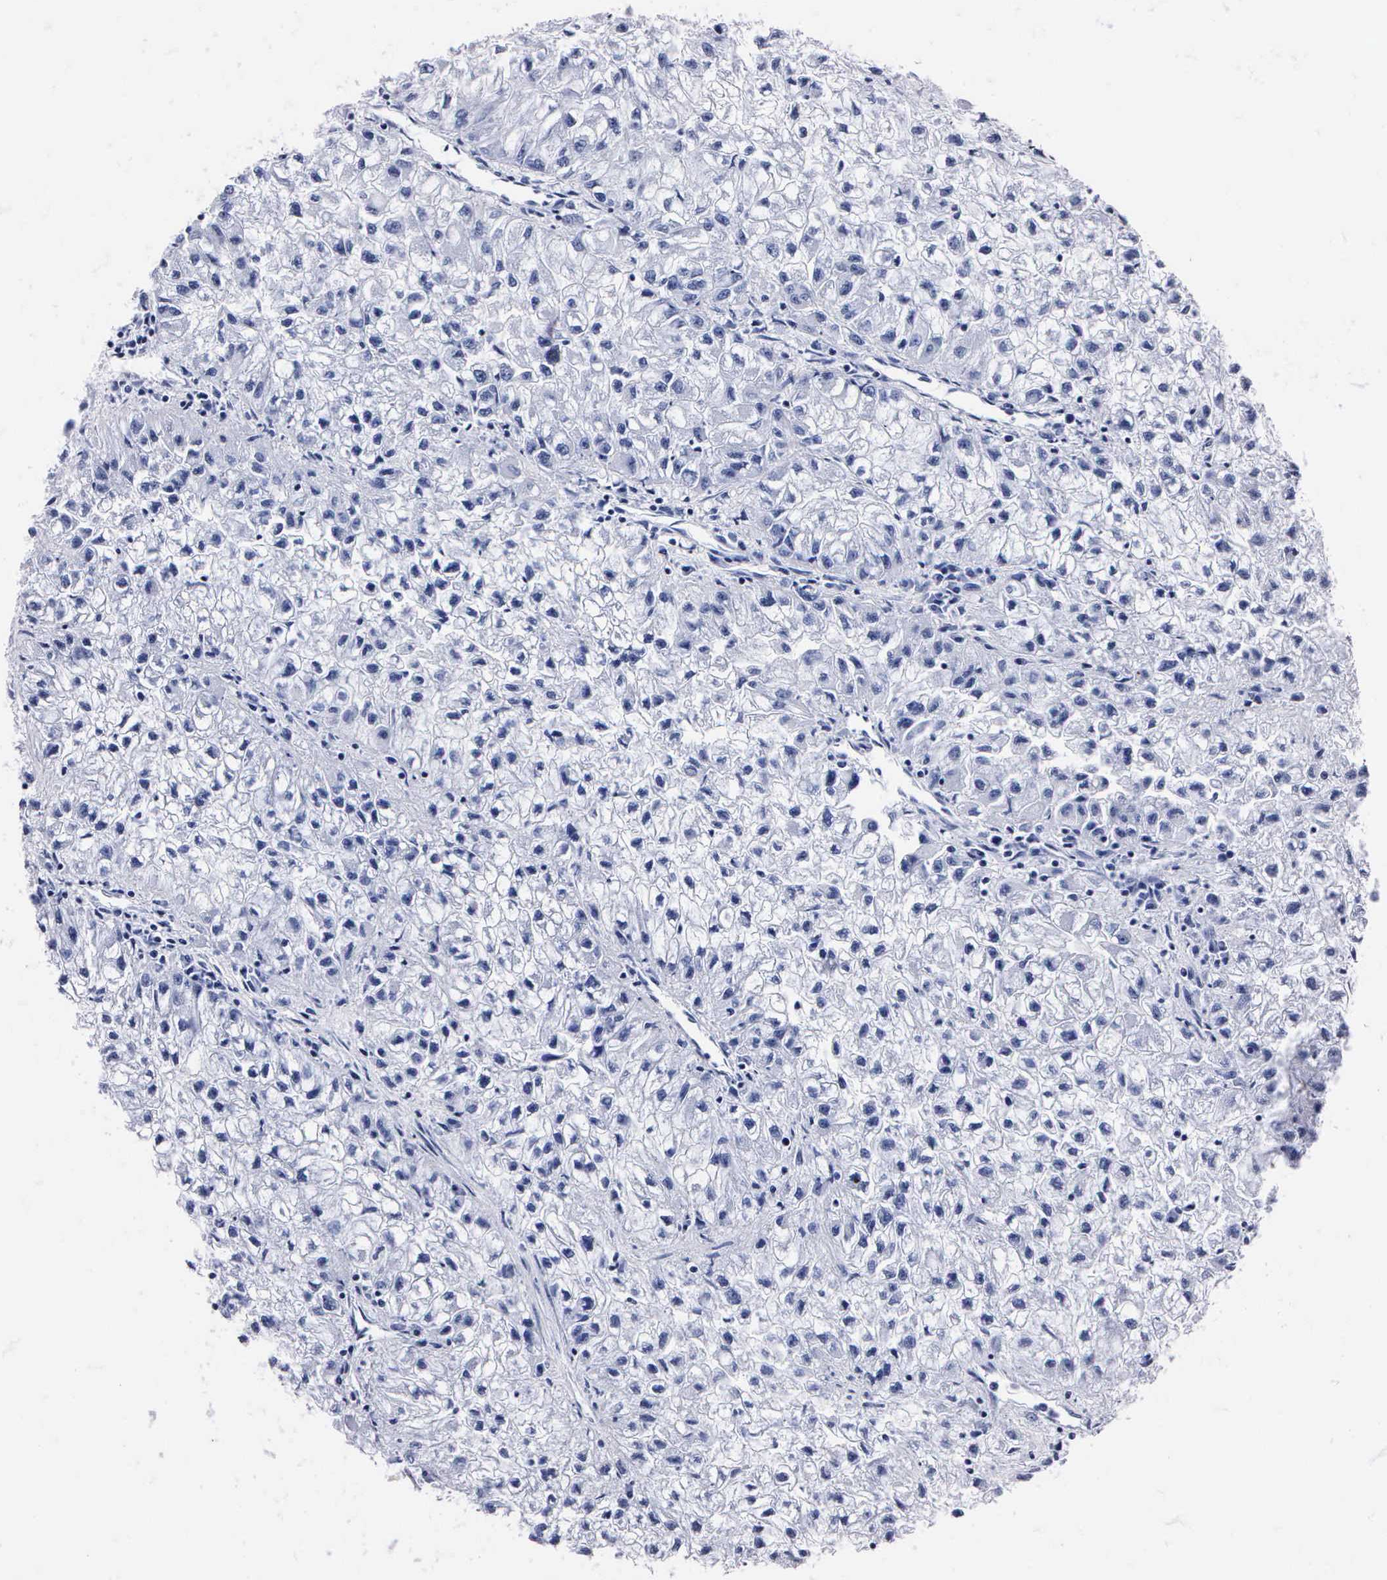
{"staining": {"intensity": "negative", "quantity": "none", "location": "none"}, "tissue": "renal cancer", "cell_type": "Tumor cells", "image_type": "cancer", "snomed": [{"axis": "morphology", "description": "Adenocarcinoma, NOS"}, {"axis": "topography", "description": "Kidney"}], "caption": "Tumor cells are negative for protein expression in human renal adenocarcinoma.", "gene": "MB", "patient": {"sex": "male", "age": 59}}